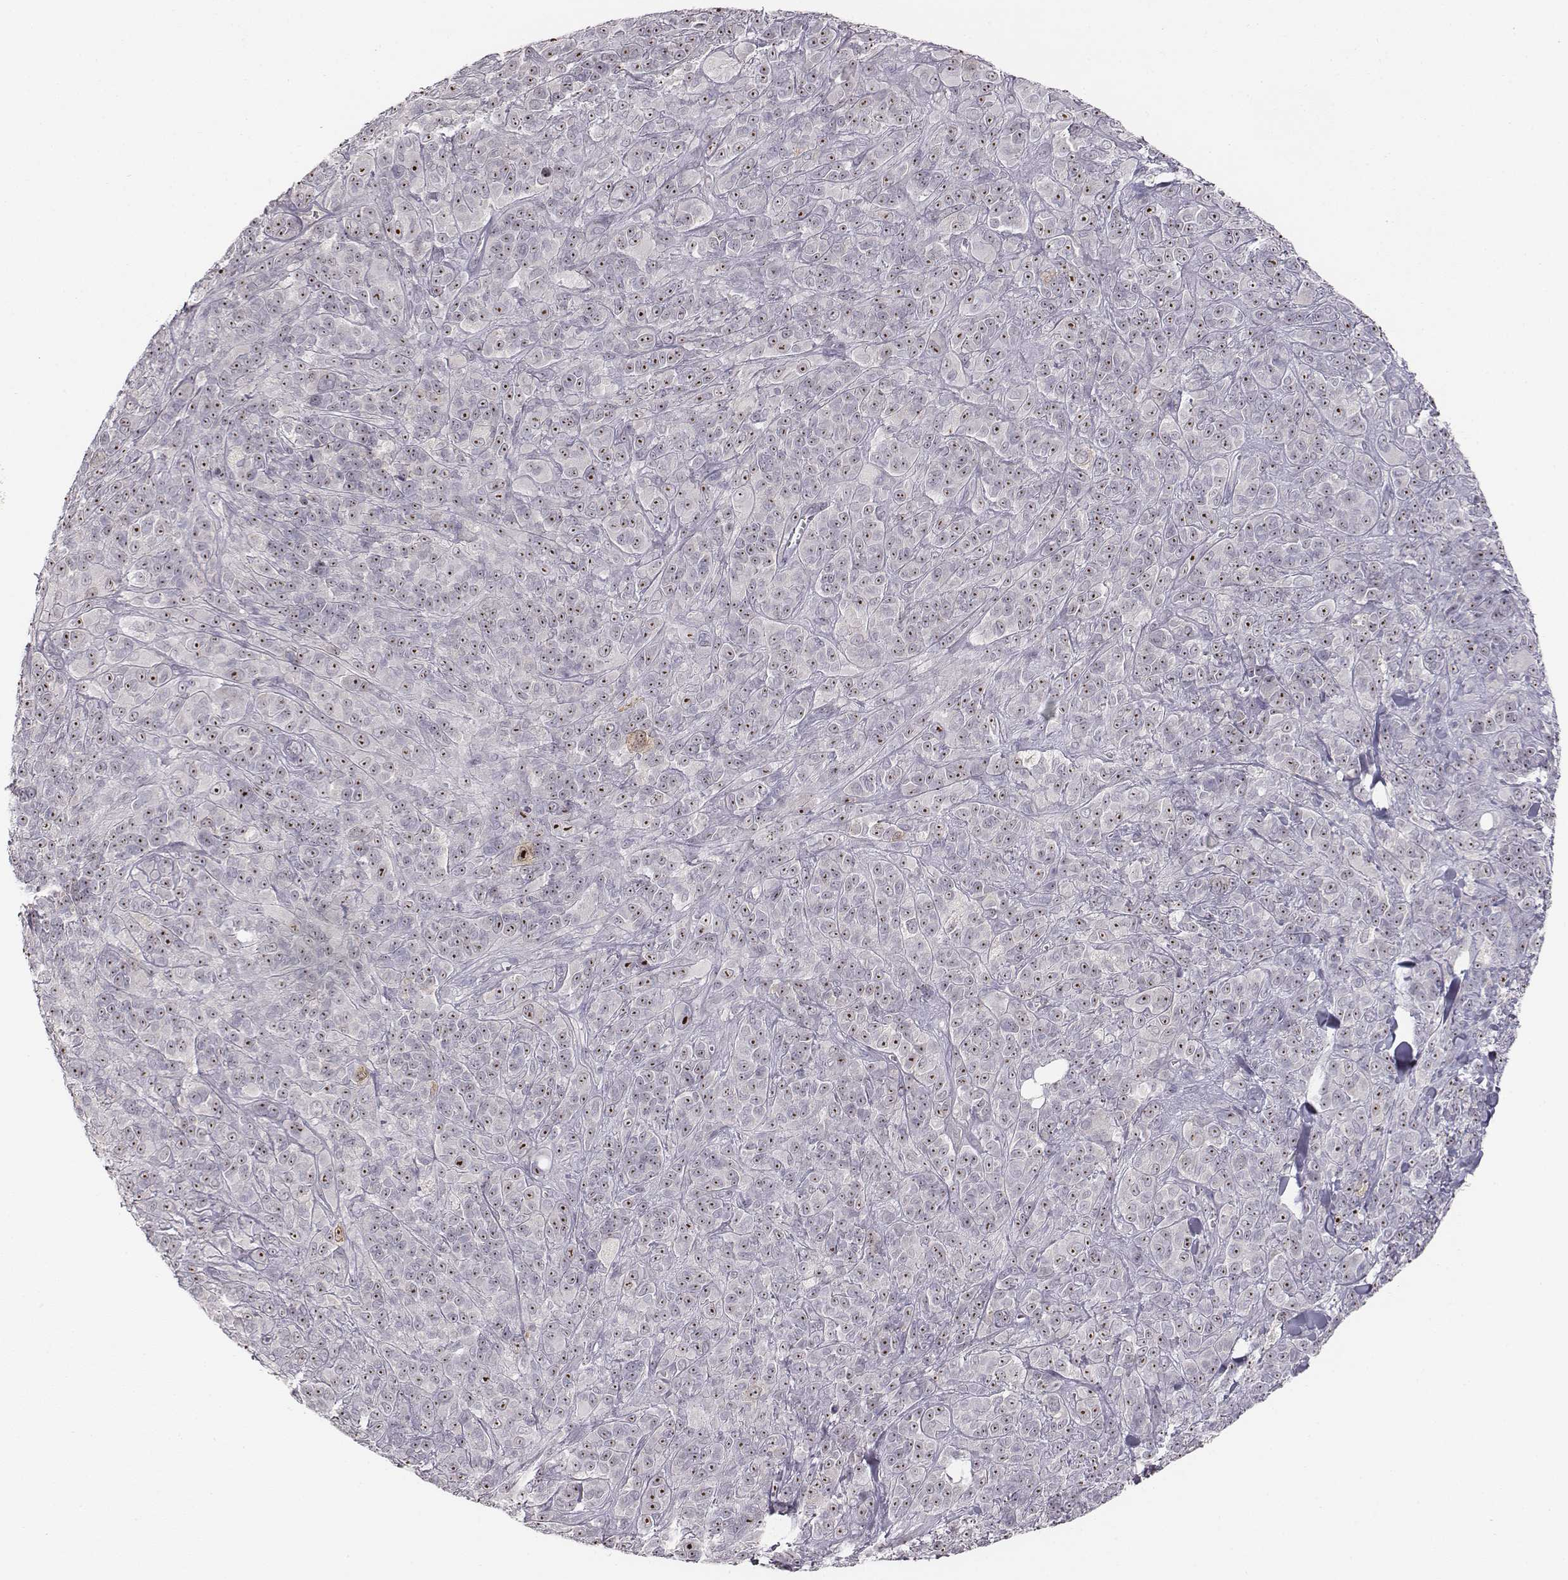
{"staining": {"intensity": "strong", "quantity": ">75%", "location": "nuclear"}, "tissue": "melanoma", "cell_type": "Tumor cells", "image_type": "cancer", "snomed": [{"axis": "morphology", "description": "Malignant melanoma, NOS"}, {"axis": "topography", "description": "Skin"}], "caption": "Immunohistochemical staining of malignant melanoma reveals high levels of strong nuclear positivity in about >75% of tumor cells. (Stains: DAB in brown, nuclei in blue, Microscopy: brightfield microscopy at high magnification).", "gene": "NIFK", "patient": {"sex": "female", "age": 87}}